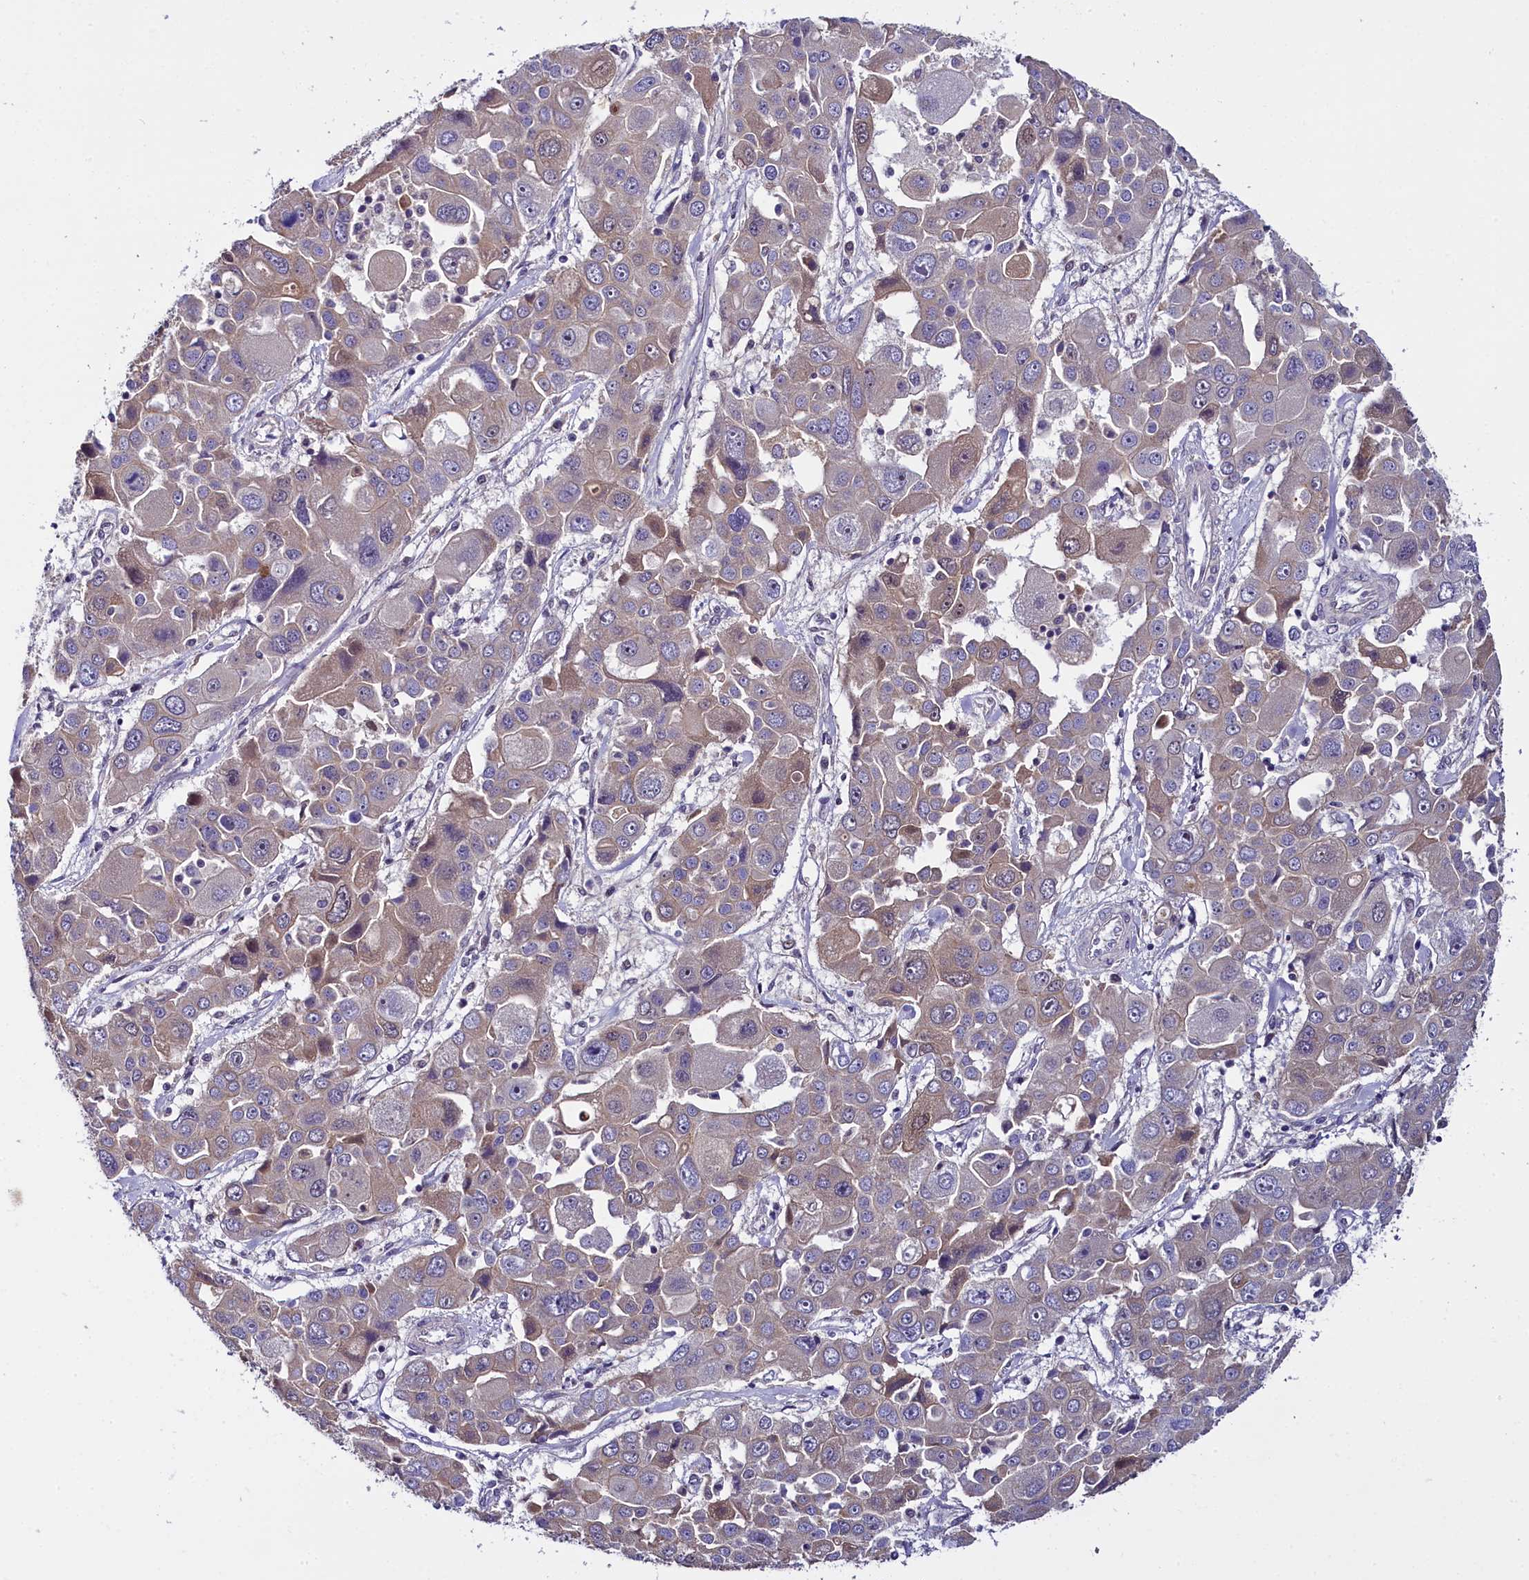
{"staining": {"intensity": "weak", "quantity": "<25%", "location": "cytoplasmic/membranous"}, "tissue": "liver cancer", "cell_type": "Tumor cells", "image_type": "cancer", "snomed": [{"axis": "morphology", "description": "Cholangiocarcinoma"}, {"axis": "topography", "description": "Liver"}], "caption": "Human cholangiocarcinoma (liver) stained for a protein using IHC demonstrates no expression in tumor cells.", "gene": "ENKD1", "patient": {"sex": "male", "age": 67}}